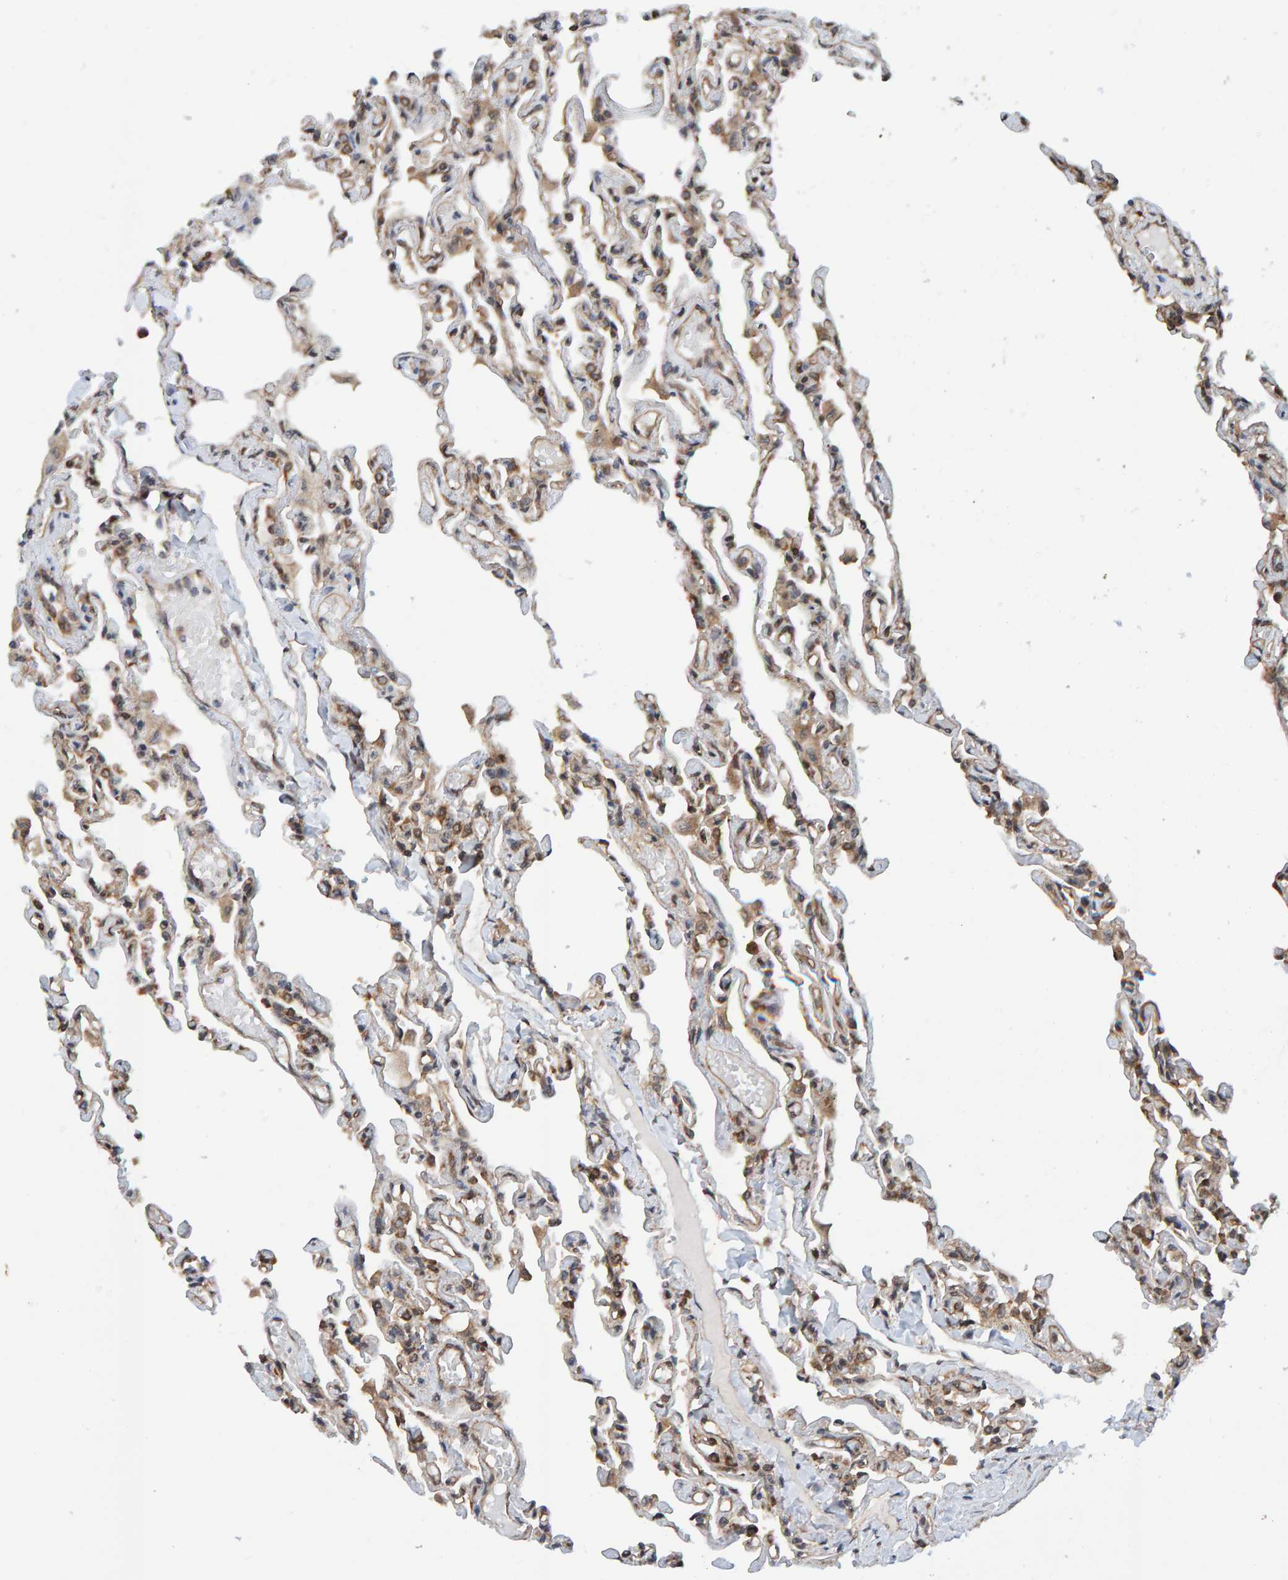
{"staining": {"intensity": "moderate", "quantity": ">75%", "location": "cytoplasmic/membranous"}, "tissue": "lung", "cell_type": "Alveolar cells", "image_type": "normal", "snomed": [{"axis": "morphology", "description": "Normal tissue, NOS"}, {"axis": "topography", "description": "Lung"}], "caption": "There is medium levels of moderate cytoplasmic/membranous expression in alveolar cells of benign lung, as demonstrated by immunohistochemical staining (brown color).", "gene": "SCRN2", "patient": {"sex": "male", "age": 21}}